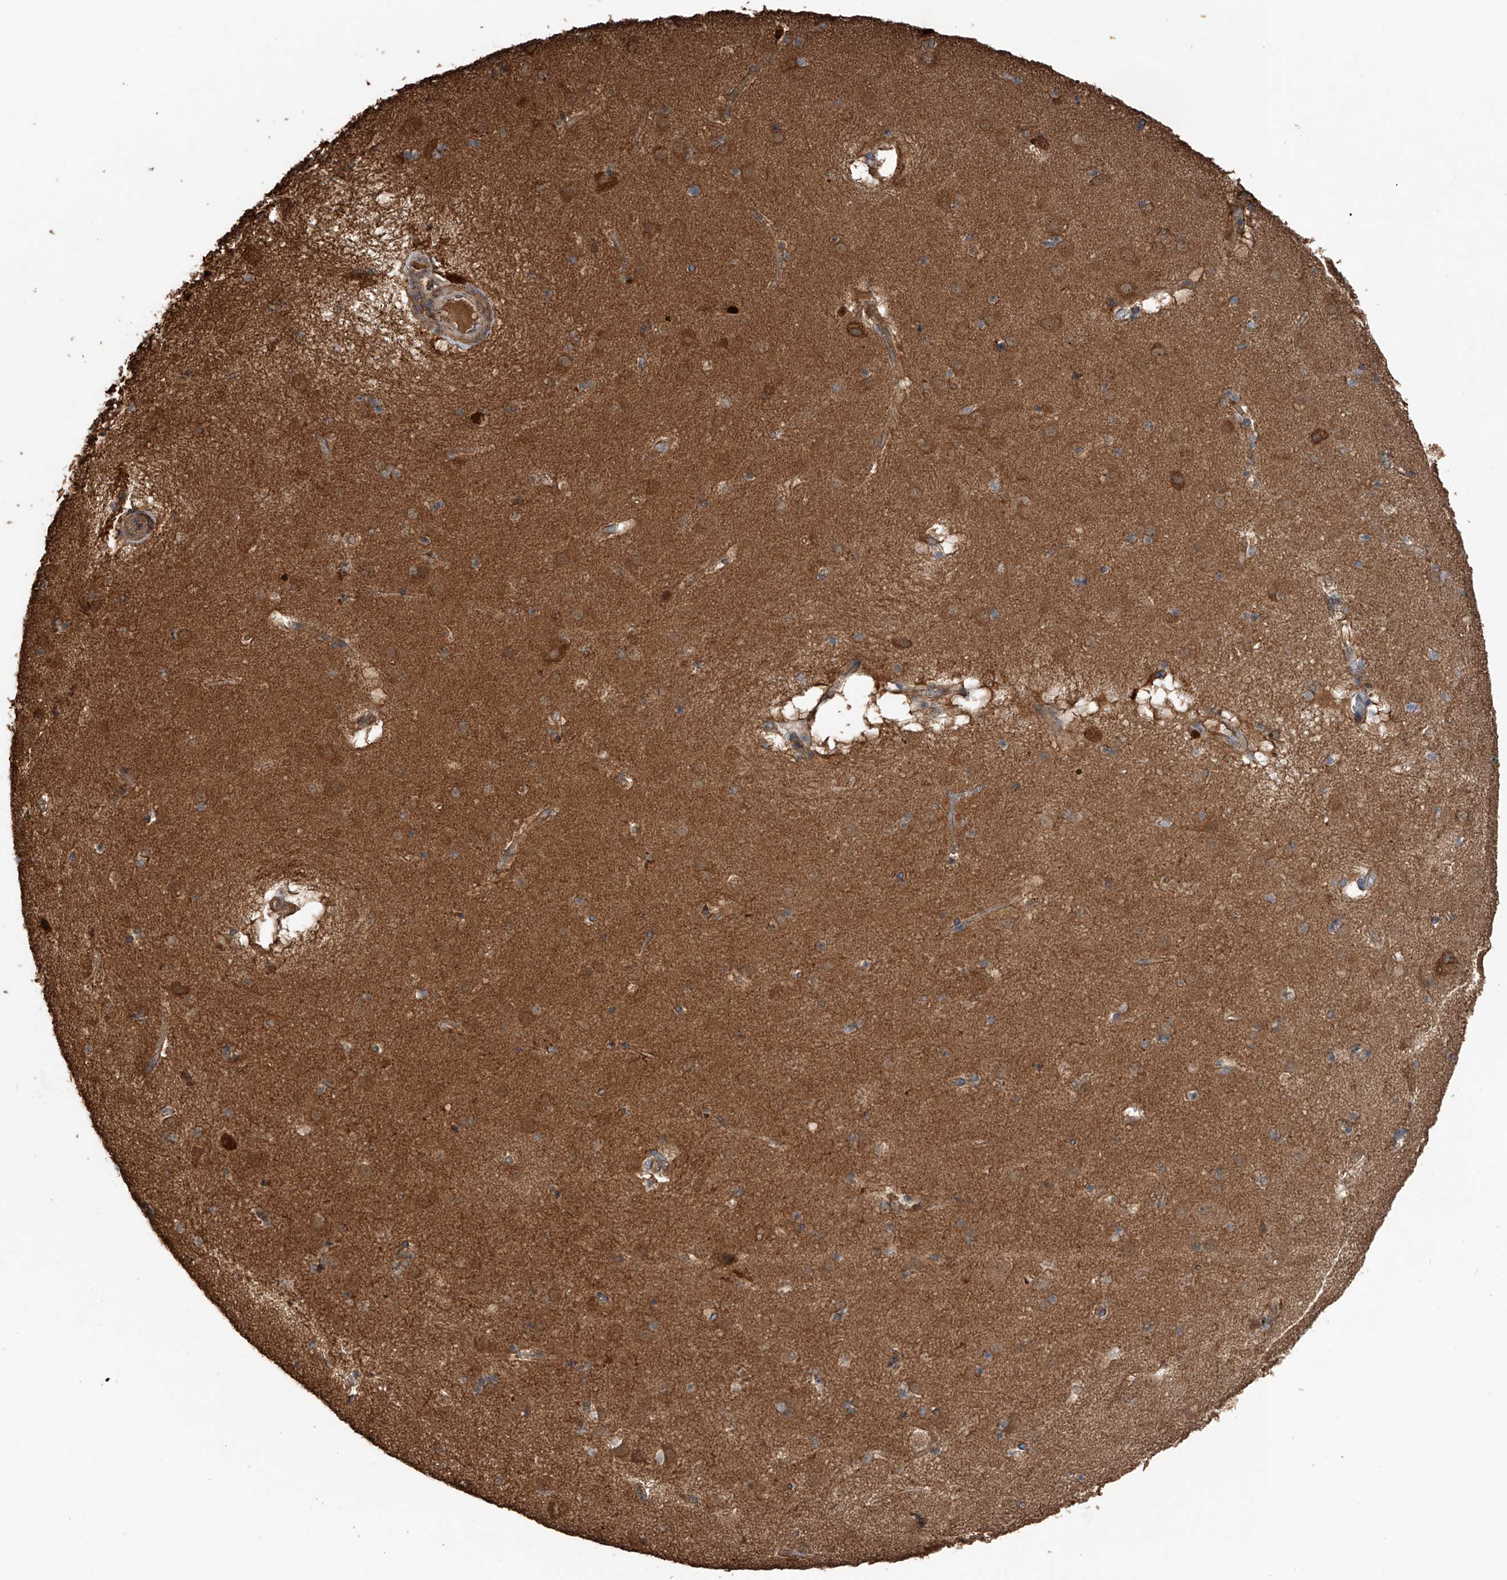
{"staining": {"intensity": "negative", "quantity": "none", "location": "none"}, "tissue": "caudate", "cell_type": "Glial cells", "image_type": "normal", "snomed": [{"axis": "morphology", "description": "Normal tissue, NOS"}, {"axis": "topography", "description": "Lateral ventricle wall"}], "caption": "IHC of unremarkable human caudate displays no positivity in glial cells. The staining was performed using DAB (3,3'-diaminobenzidine) to visualize the protein expression in brown, while the nuclei were stained in blue with hematoxylin (Magnification: 20x).", "gene": "KCNJ2", "patient": {"sex": "male", "age": 70}}